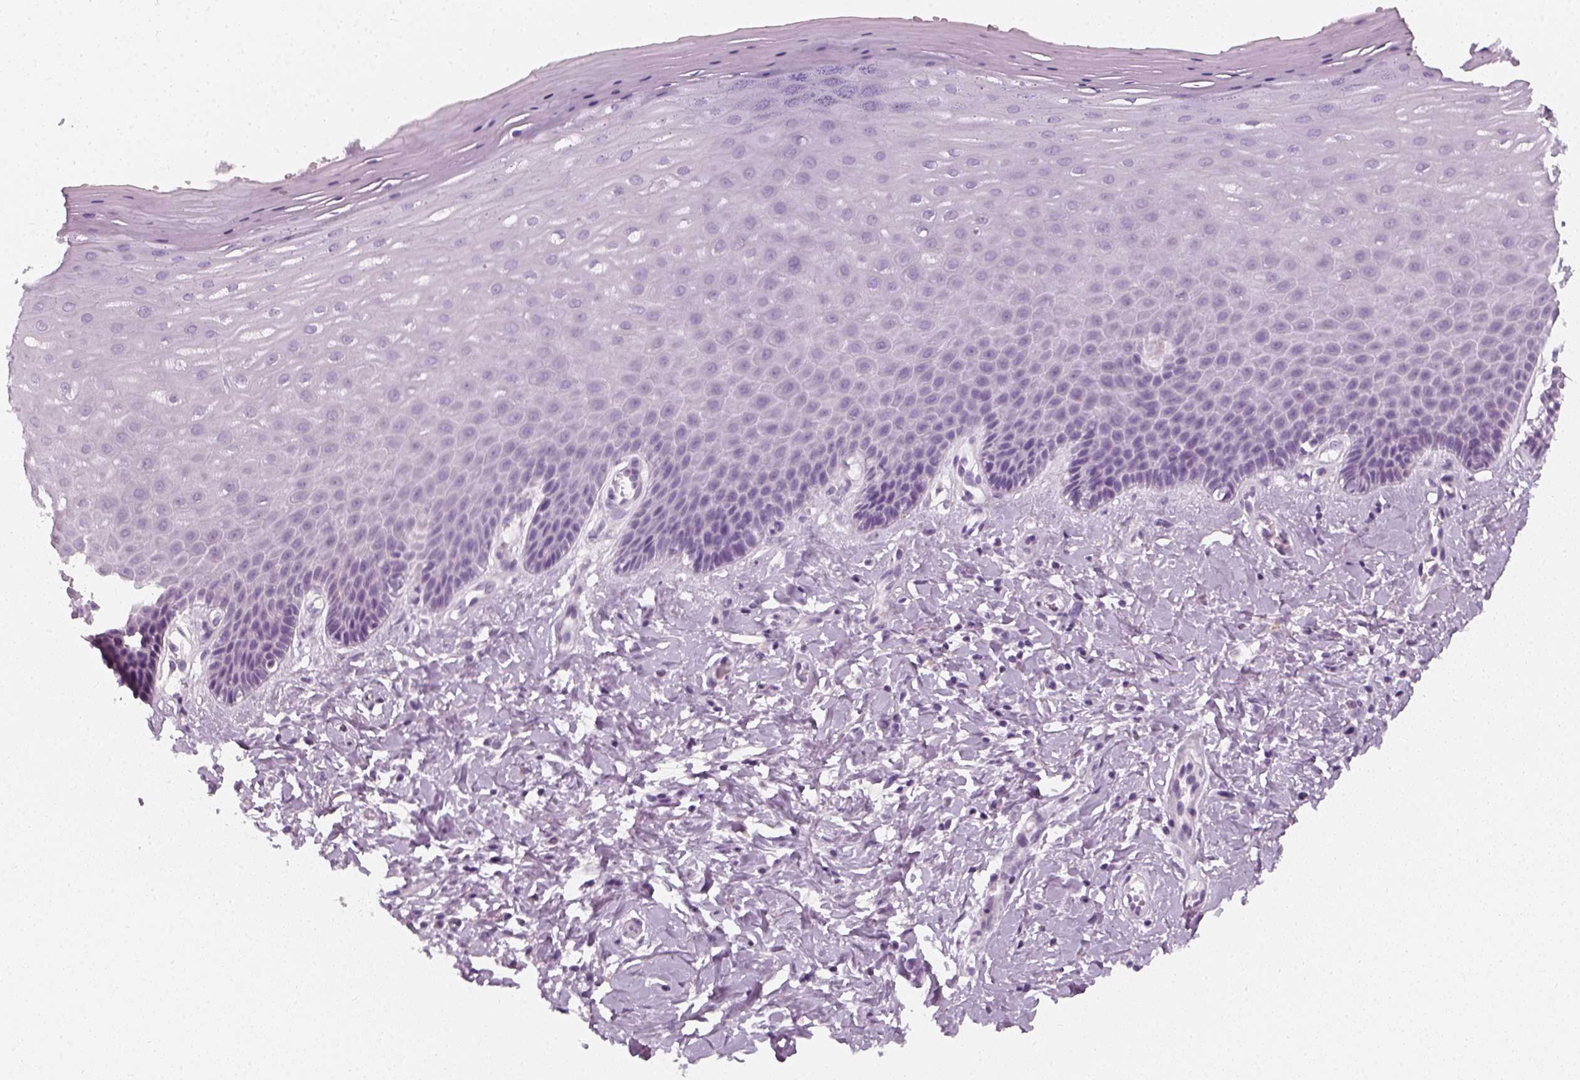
{"staining": {"intensity": "negative", "quantity": "none", "location": "none"}, "tissue": "vagina", "cell_type": "Squamous epithelial cells", "image_type": "normal", "snomed": [{"axis": "morphology", "description": "Normal tissue, NOS"}, {"axis": "topography", "description": "Vagina"}], "caption": "Vagina was stained to show a protein in brown. There is no significant expression in squamous epithelial cells. (DAB immunohistochemistry (IHC) visualized using brightfield microscopy, high magnification).", "gene": "PRAME", "patient": {"sex": "female", "age": 83}}